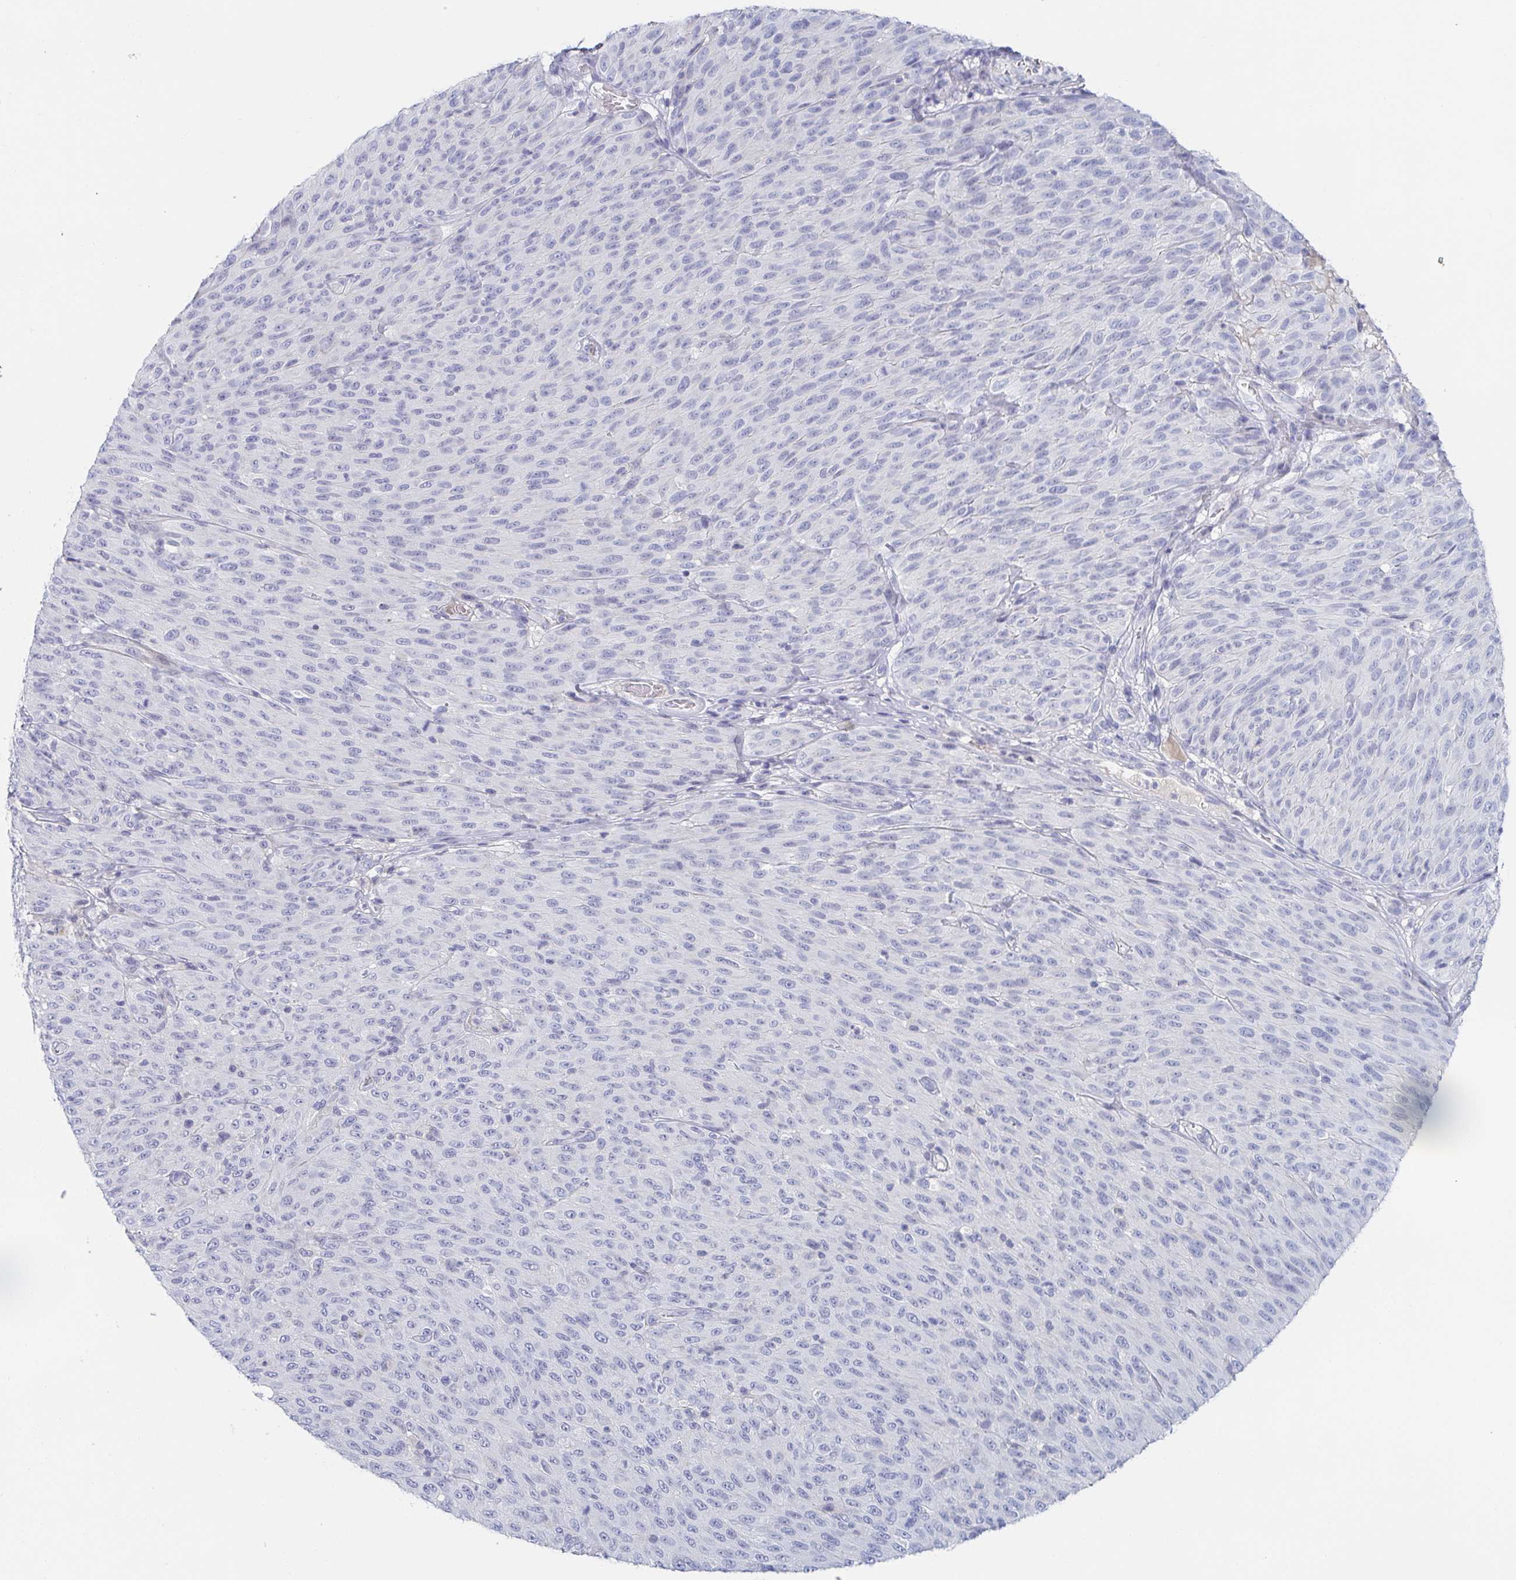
{"staining": {"intensity": "negative", "quantity": "none", "location": "none"}, "tissue": "melanoma", "cell_type": "Tumor cells", "image_type": "cancer", "snomed": [{"axis": "morphology", "description": "Malignant melanoma, NOS"}, {"axis": "topography", "description": "Skin"}], "caption": "Micrograph shows no protein staining in tumor cells of melanoma tissue.", "gene": "RHOV", "patient": {"sex": "male", "age": 85}}